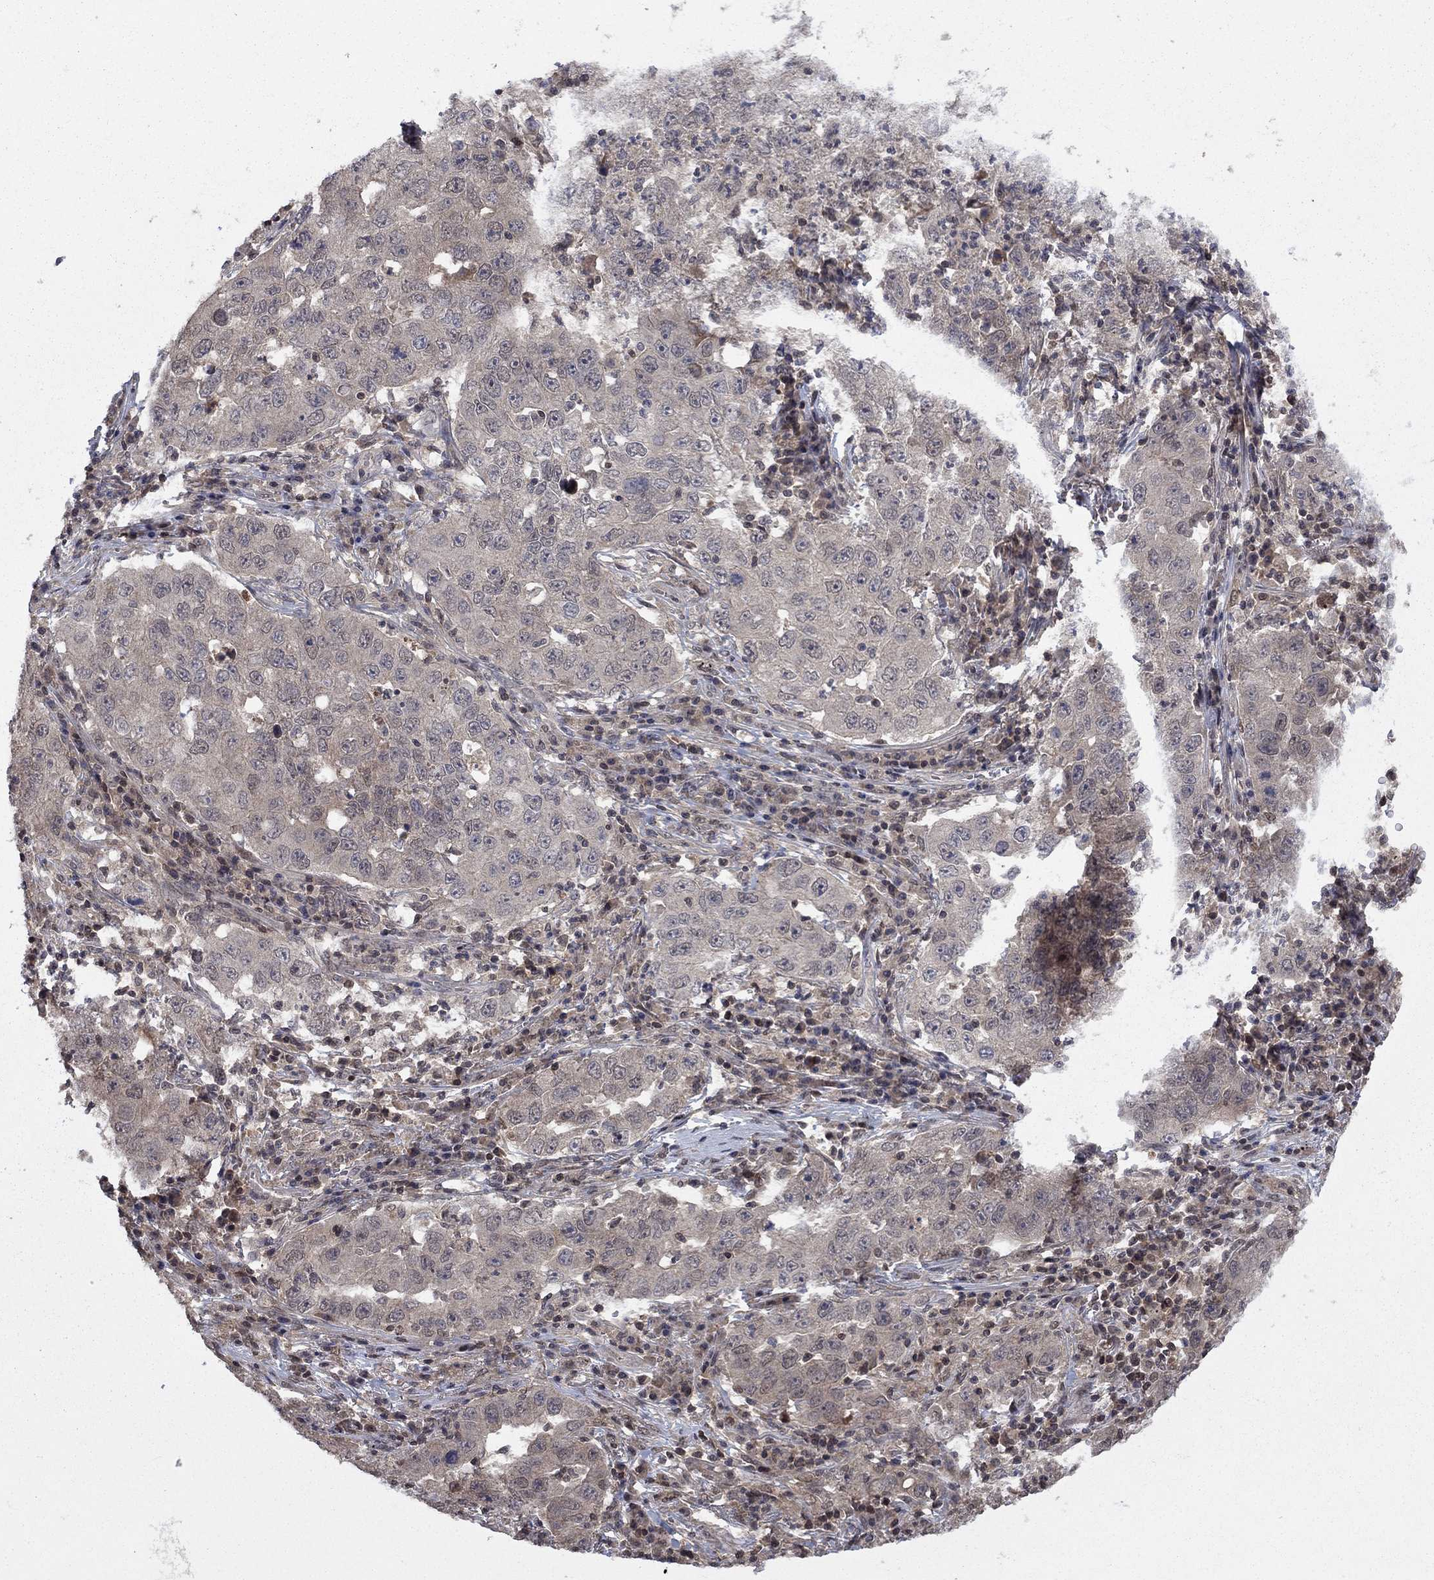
{"staining": {"intensity": "negative", "quantity": "none", "location": "none"}, "tissue": "lung cancer", "cell_type": "Tumor cells", "image_type": "cancer", "snomed": [{"axis": "morphology", "description": "Adenocarcinoma, NOS"}, {"axis": "topography", "description": "Lung"}], "caption": "Micrograph shows no significant protein positivity in tumor cells of lung cancer (adenocarcinoma).", "gene": "IAH1", "patient": {"sex": "male", "age": 73}}